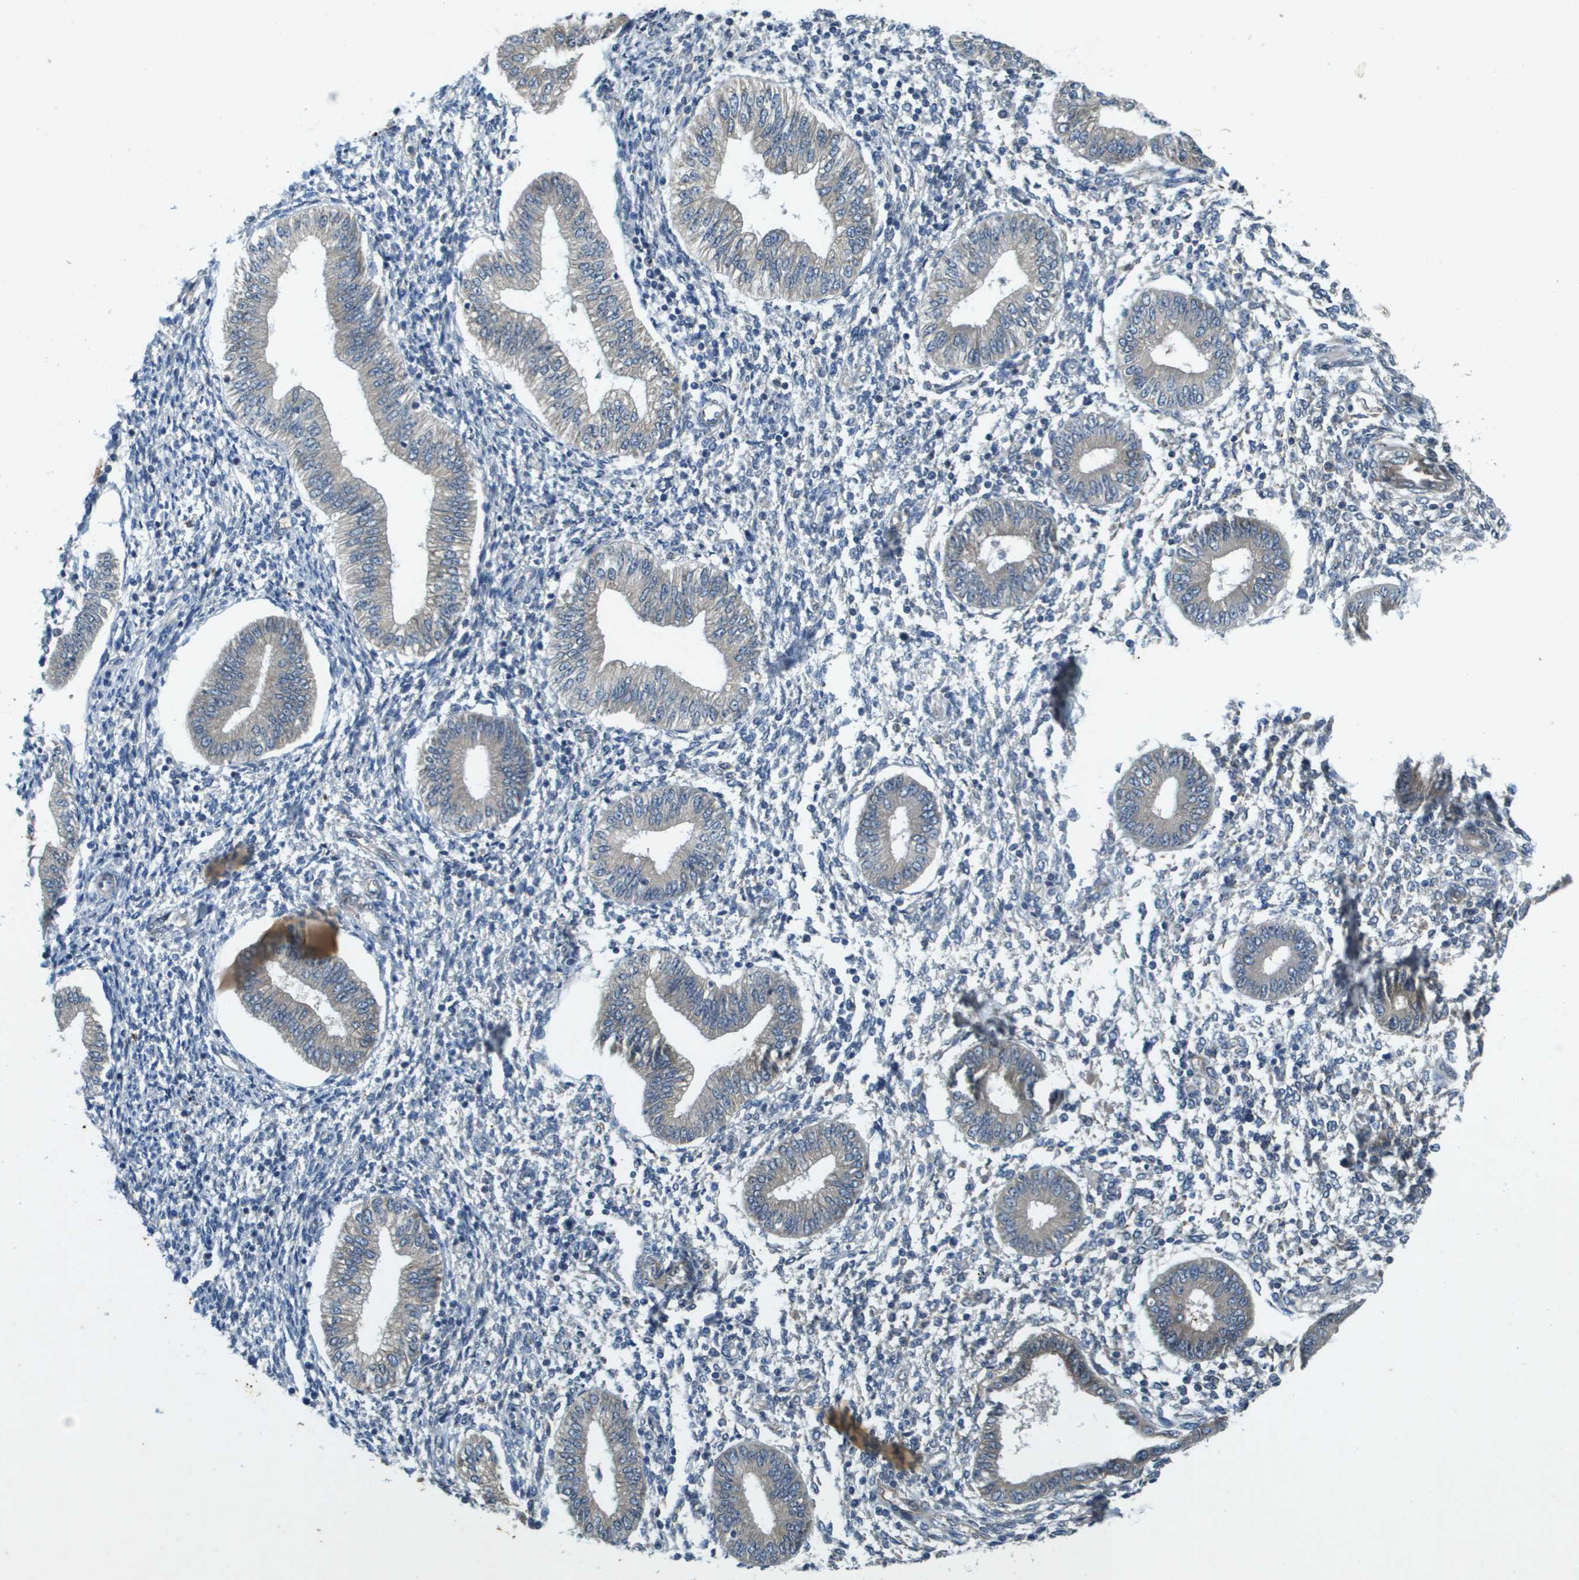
{"staining": {"intensity": "negative", "quantity": "none", "location": "none"}, "tissue": "endometrium", "cell_type": "Cells in endometrial stroma", "image_type": "normal", "snomed": [{"axis": "morphology", "description": "Normal tissue, NOS"}, {"axis": "topography", "description": "Endometrium"}], "caption": "Benign endometrium was stained to show a protein in brown. There is no significant expression in cells in endometrial stroma. (DAB immunohistochemistry visualized using brightfield microscopy, high magnification).", "gene": "PGAP3", "patient": {"sex": "female", "age": 50}}